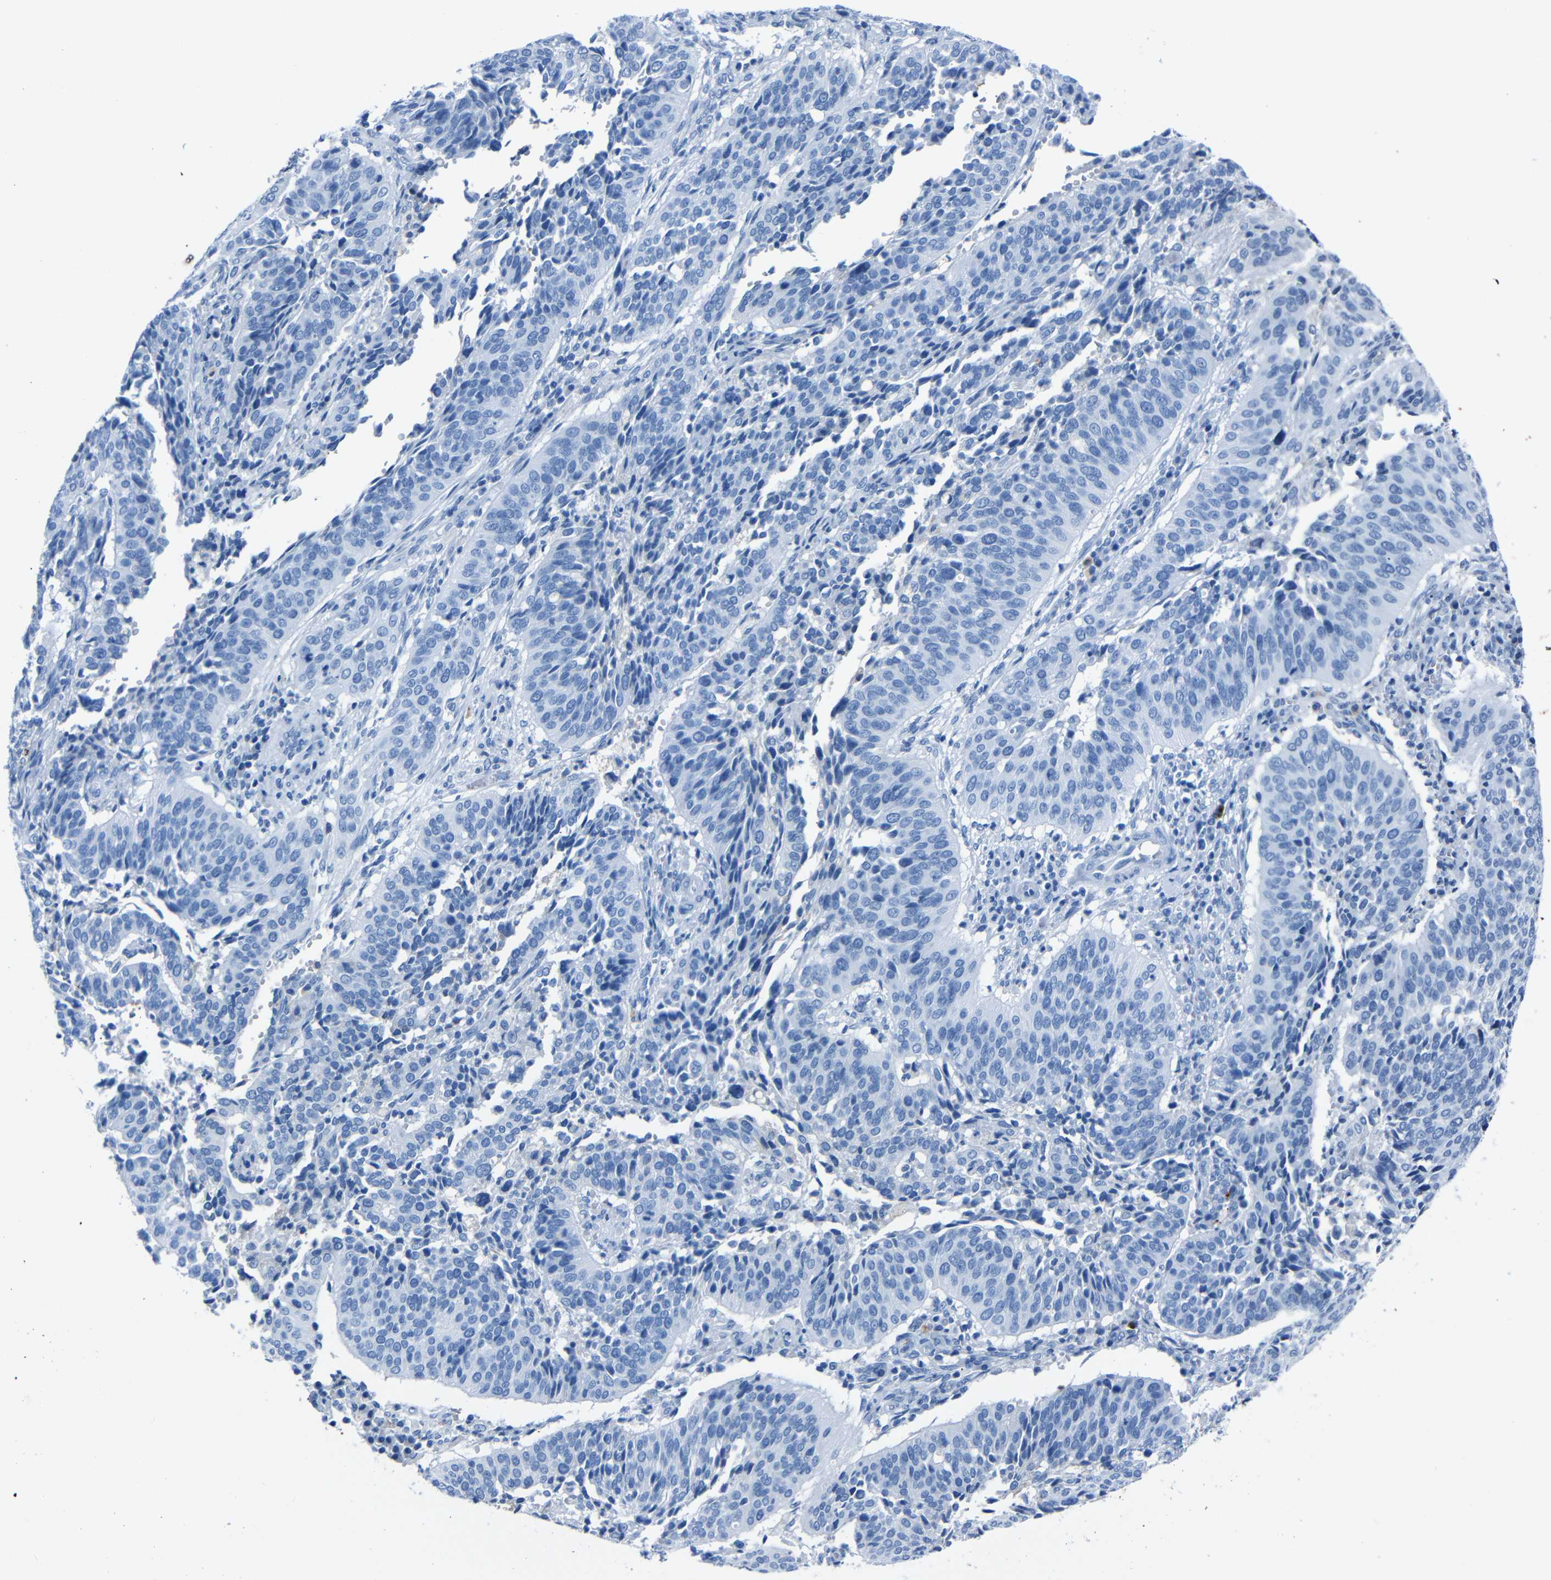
{"staining": {"intensity": "negative", "quantity": "none", "location": "none"}, "tissue": "cervical cancer", "cell_type": "Tumor cells", "image_type": "cancer", "snomed": [{"axis": "morphology", "description": "Normal tissue, NOS"}, {"axis": "morphology", "description": "Squamous cell carcinoma, NOS"}, {"axis": "topography", "description": "Cervix"}], "caption": "IHC of human cervical squamous cell carcinoma exhibits no staining in tumor cells.", "gene": "CLDN11", "patient": {"sex": "female", "age": 39}}